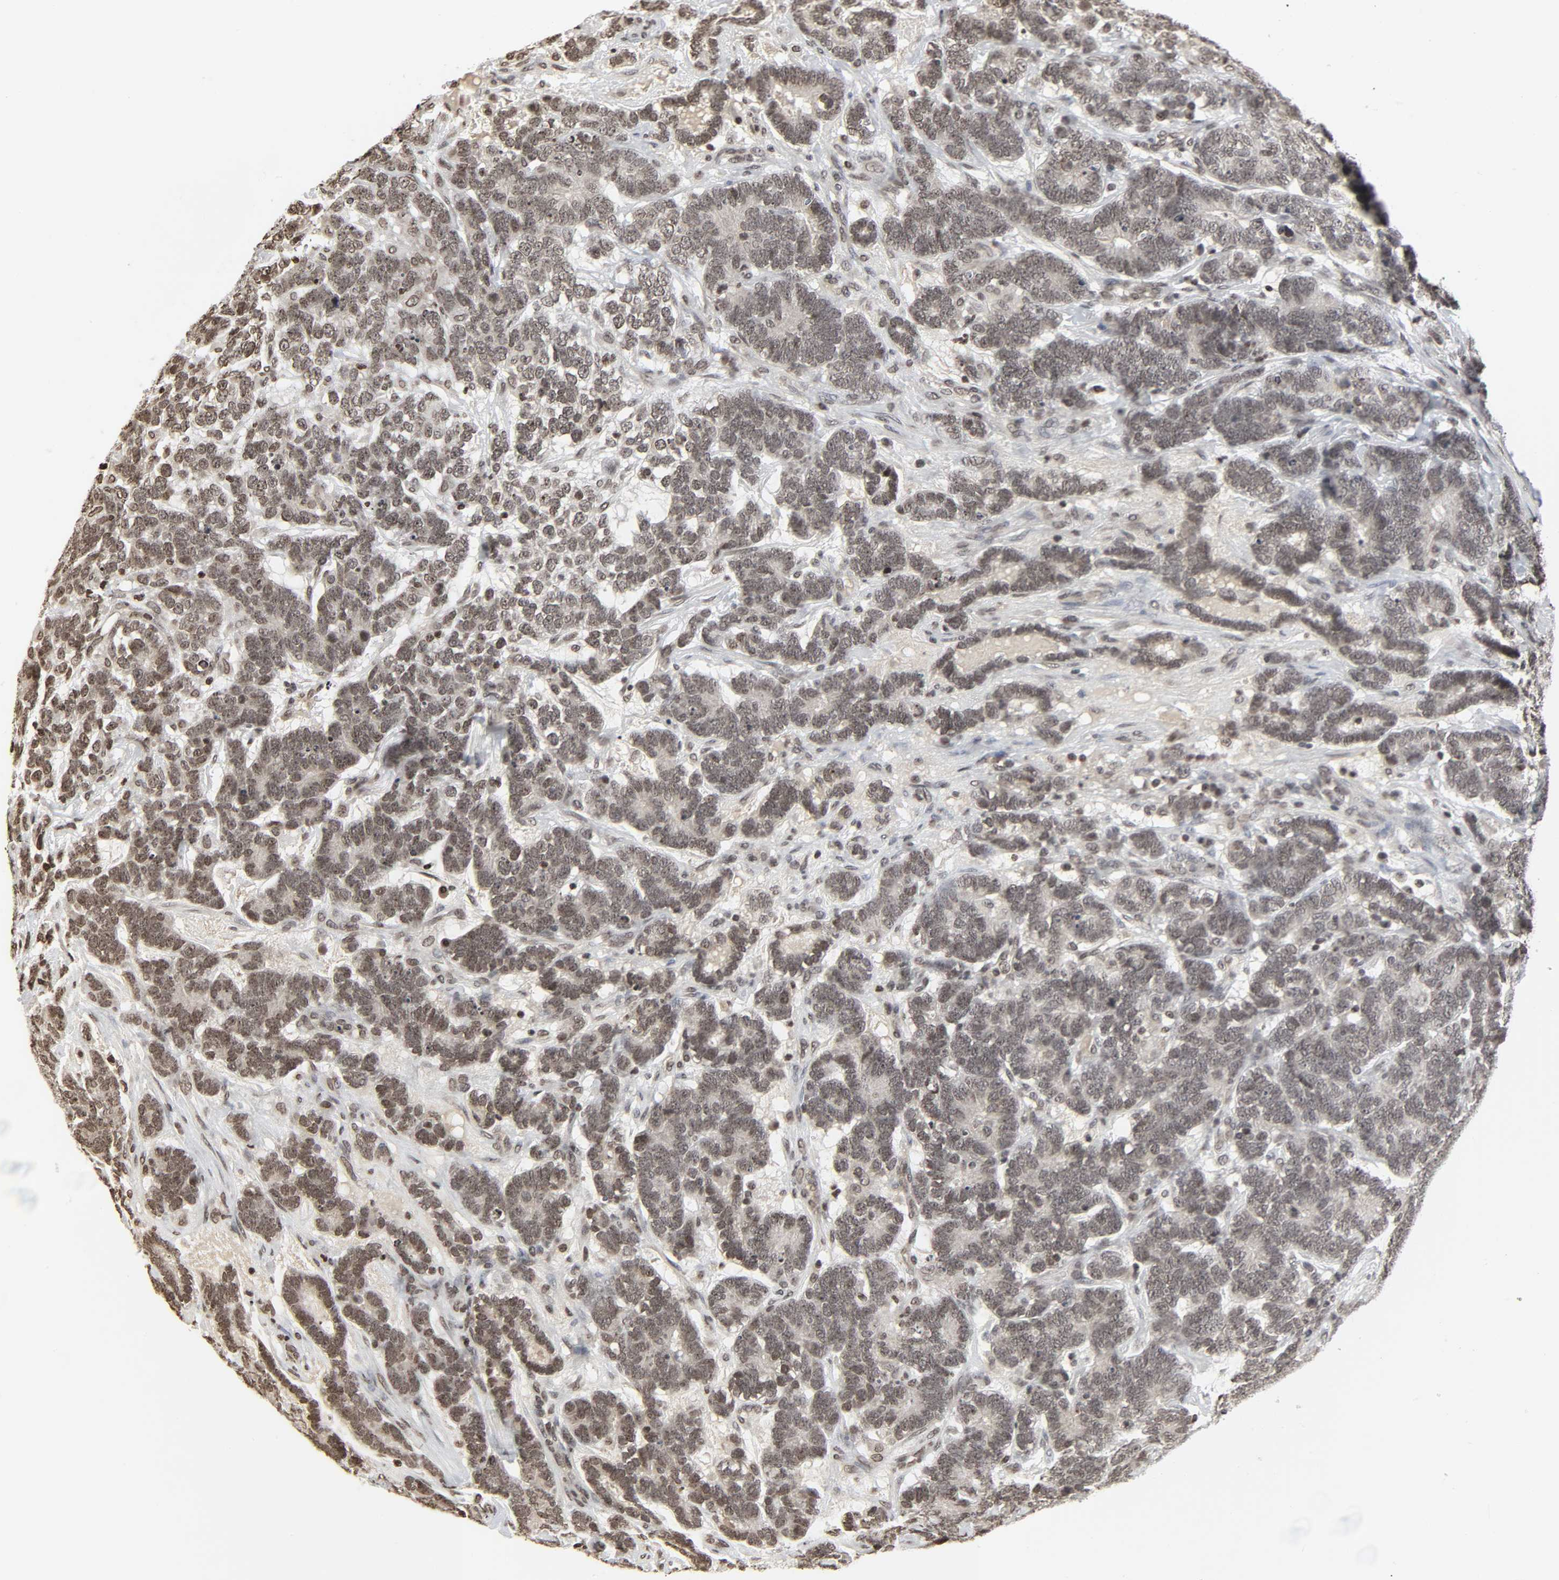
{"staining": {"intensity": "moderate", "quantity": ">75%", "location": "nuclear"}, "tissue": "testis cancer", "cell_type": "Tumor cells", "image_type": "cancer", "snomed": [{"axis": "morphology", "description": "Carcinoma, Embryonal, NOS"}, {"axis": "topography", "description": "Testis"}], "caption": "Immunohistochemistry (IHC) of testis embryonal carcinoma displays medium levels of moderate nuclear expression in about >75% of tumor cells.", "gene": "ELAVL1", "patient": {"sex": "male", "age": 26}}